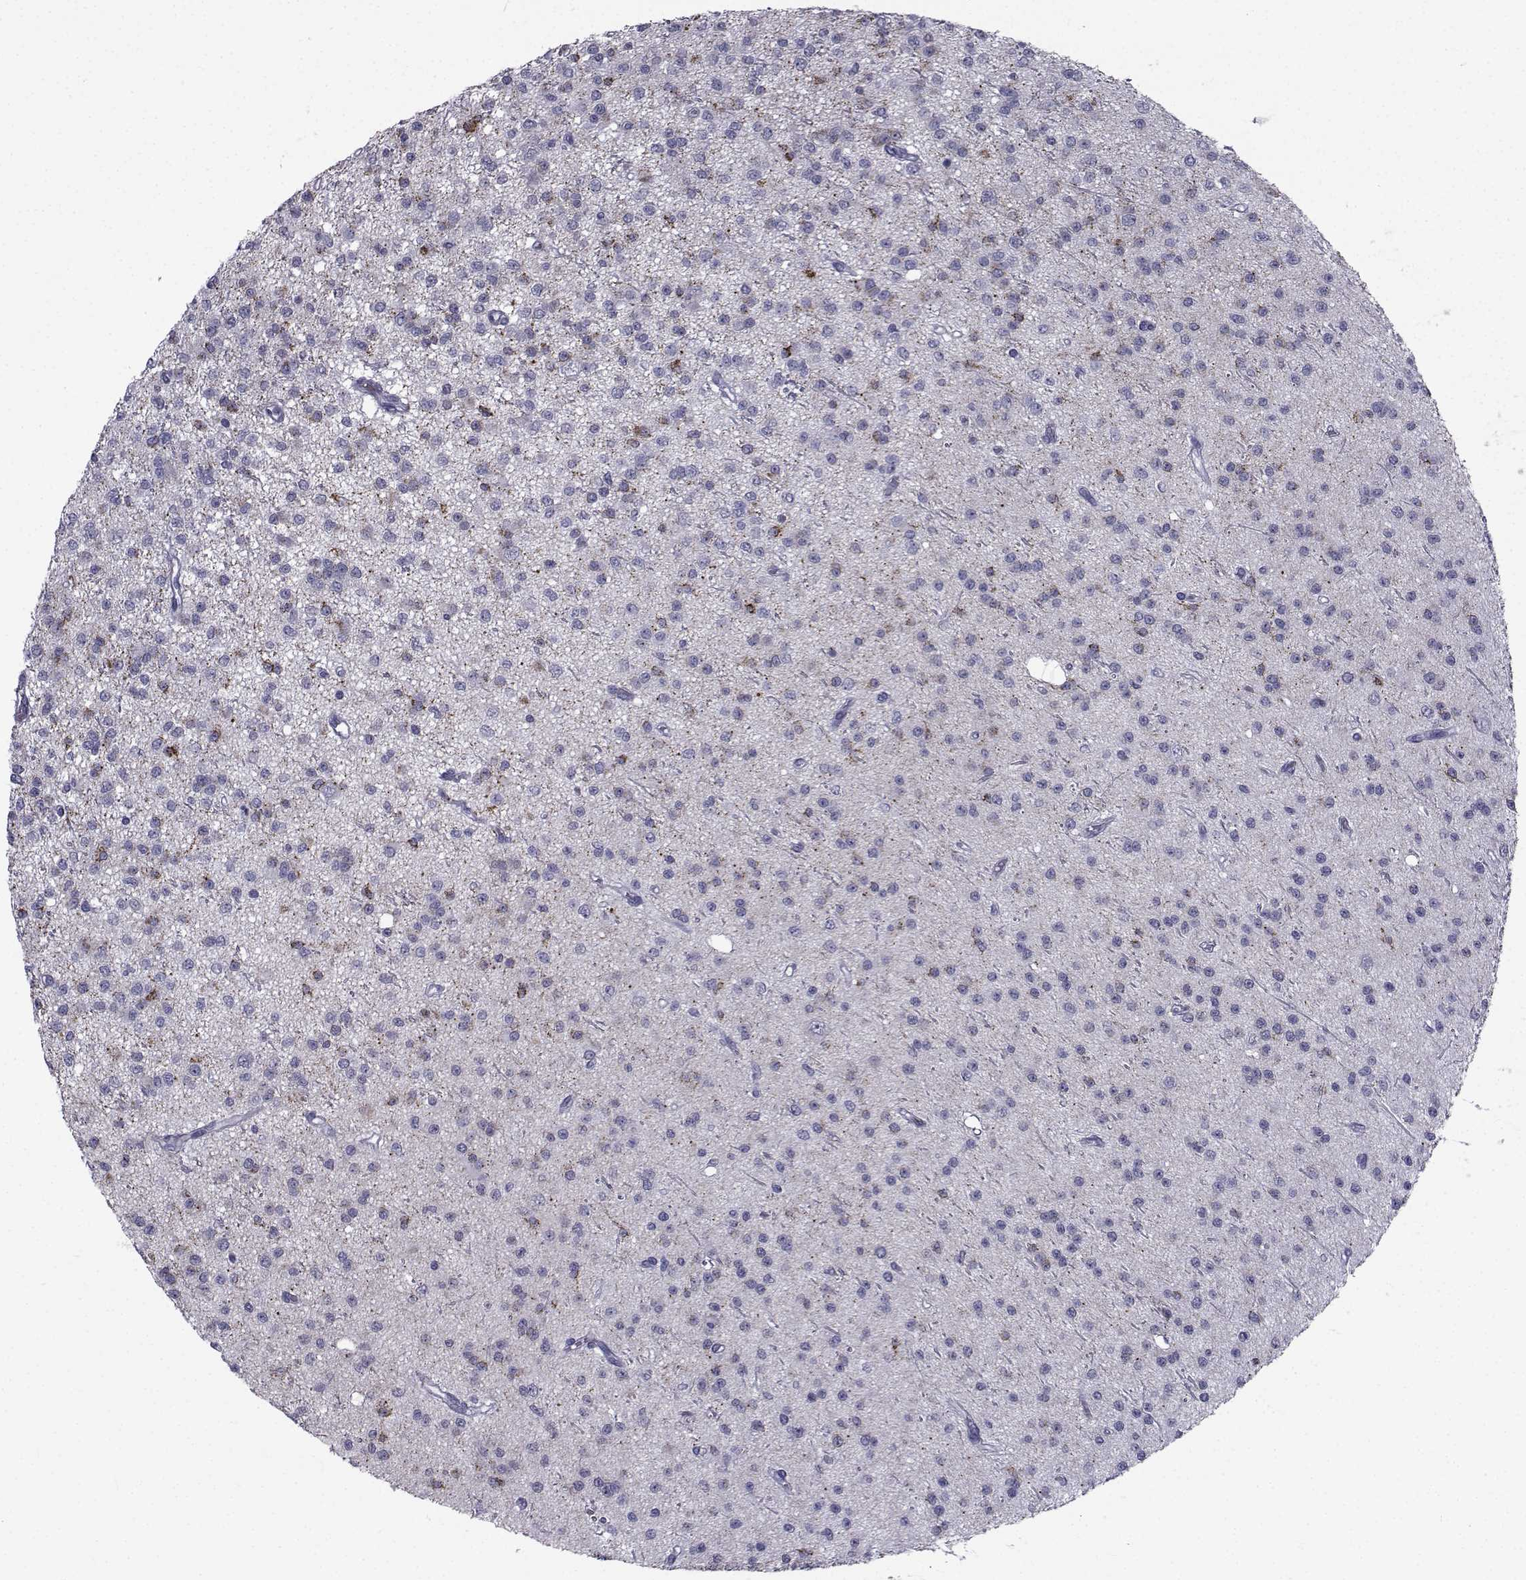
{"staining": {"intensity": "negative", "quantity": "none", "location": "none"}, "tissue": "glioma", "cell_type": "Tumor cells", "image_type": "cancer", "snomed": [{"axis": "morphology", "description": "Glioma, malignant, Low grade"}, {"axis": "topography", "description": "Brain"}], "caption": "The IHC photomicrograph has no significant positivity in tumor cells of malignant glioma (low-grade) tissue. (Stains: DAB immunohistochemistry with hematoxylin counter stain, Microscopy: brightfield microscopy at high magnification).", "gene": "FDXR", "patient": {"sex": "male", "age": 27}}